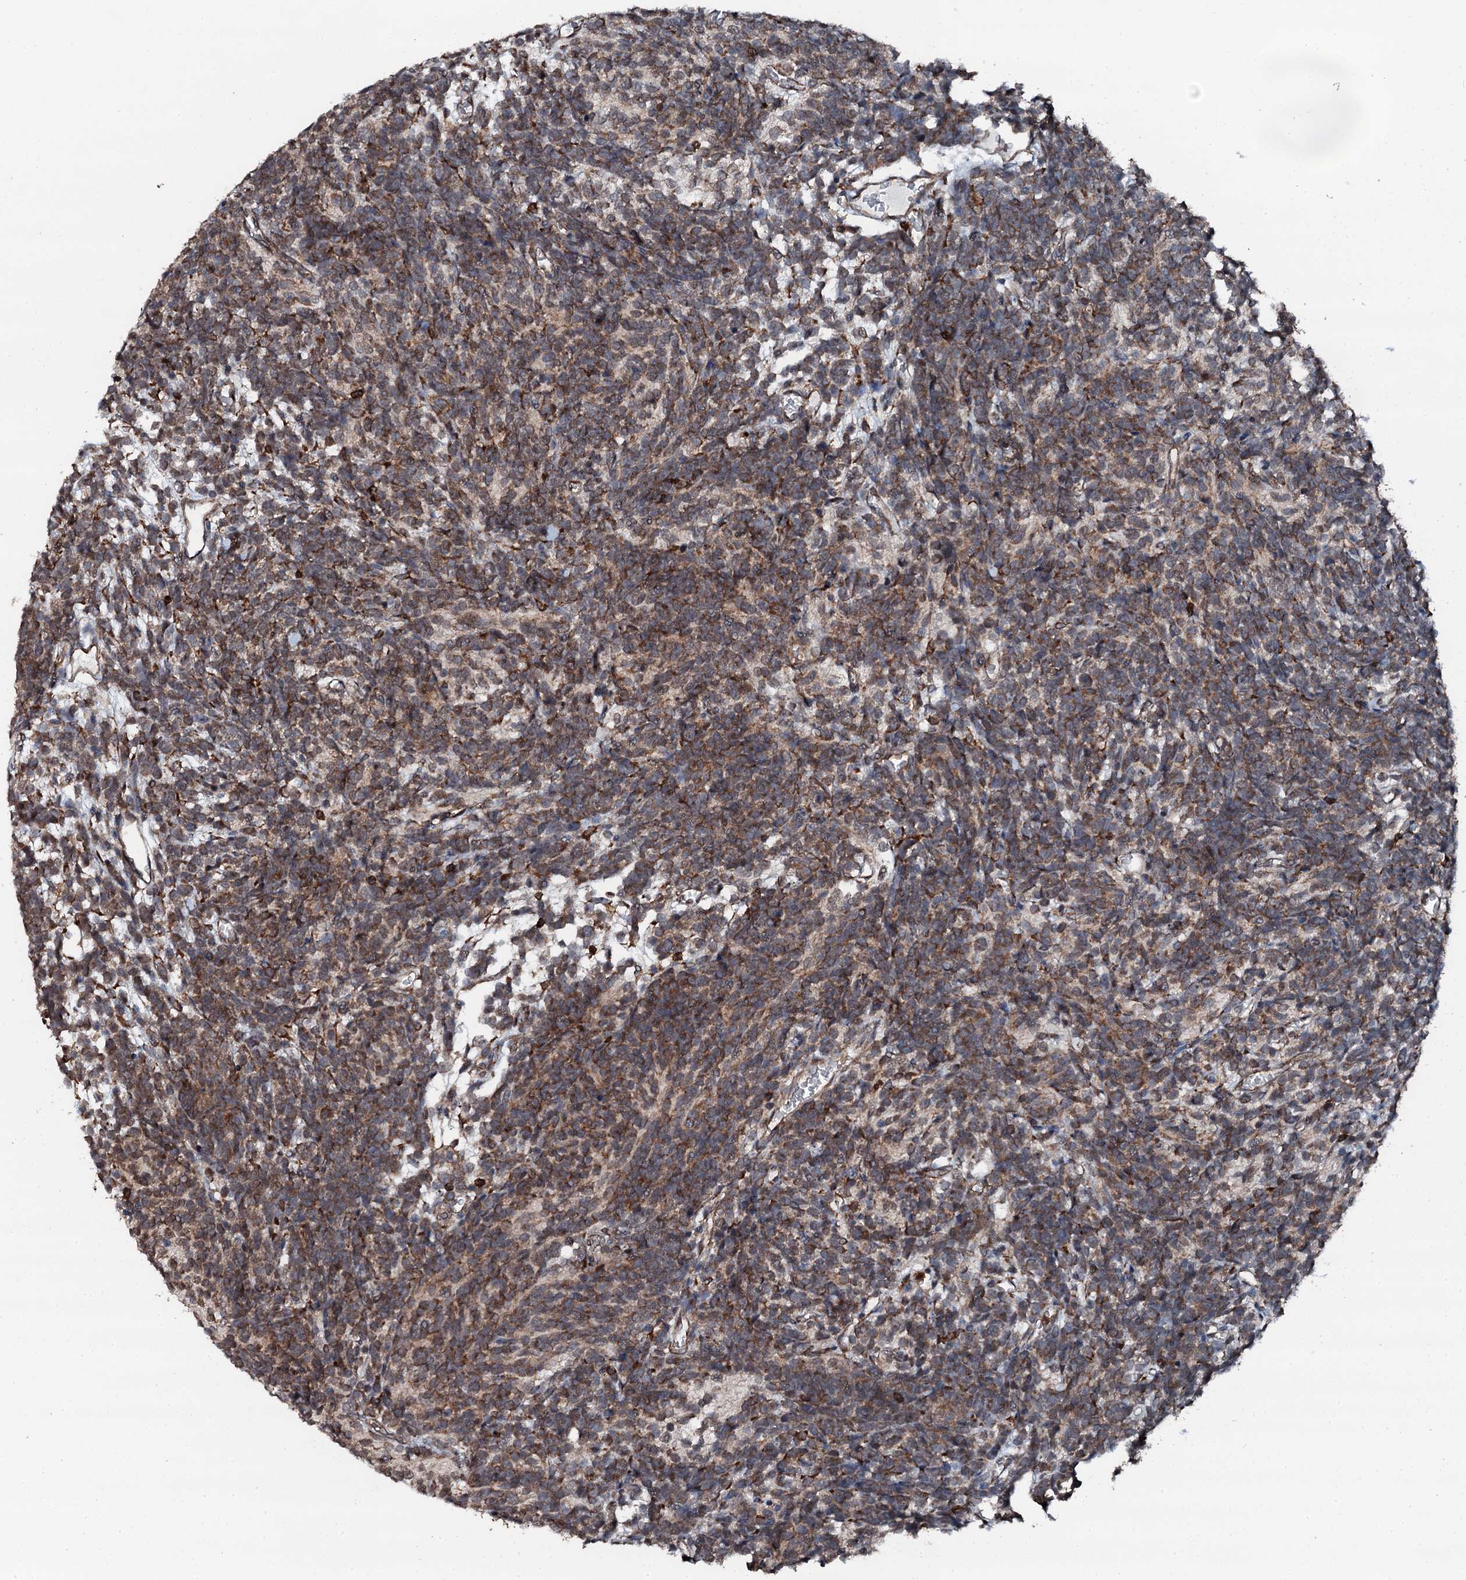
{"staining": {"intensity": "moderate", "quantity": ">75%", "location": "cytoplasmic/membranous"}, "tissue": "glioma", "cell_type": "Tumor cells", "image_type": "cancer", "snomed": [{"axis": "morphology", "description": "Glioma, malignant, Low grade"}, {"axis": "topography", "description": "Brain"}], "caption": "This is an image of immunohistochemistry staining of glioma, which shows moderate expression in the cytoplasmic/membranous of tumor cells.", "gene": "EDC4", "patient": {"sex": "female", "age": 1}}